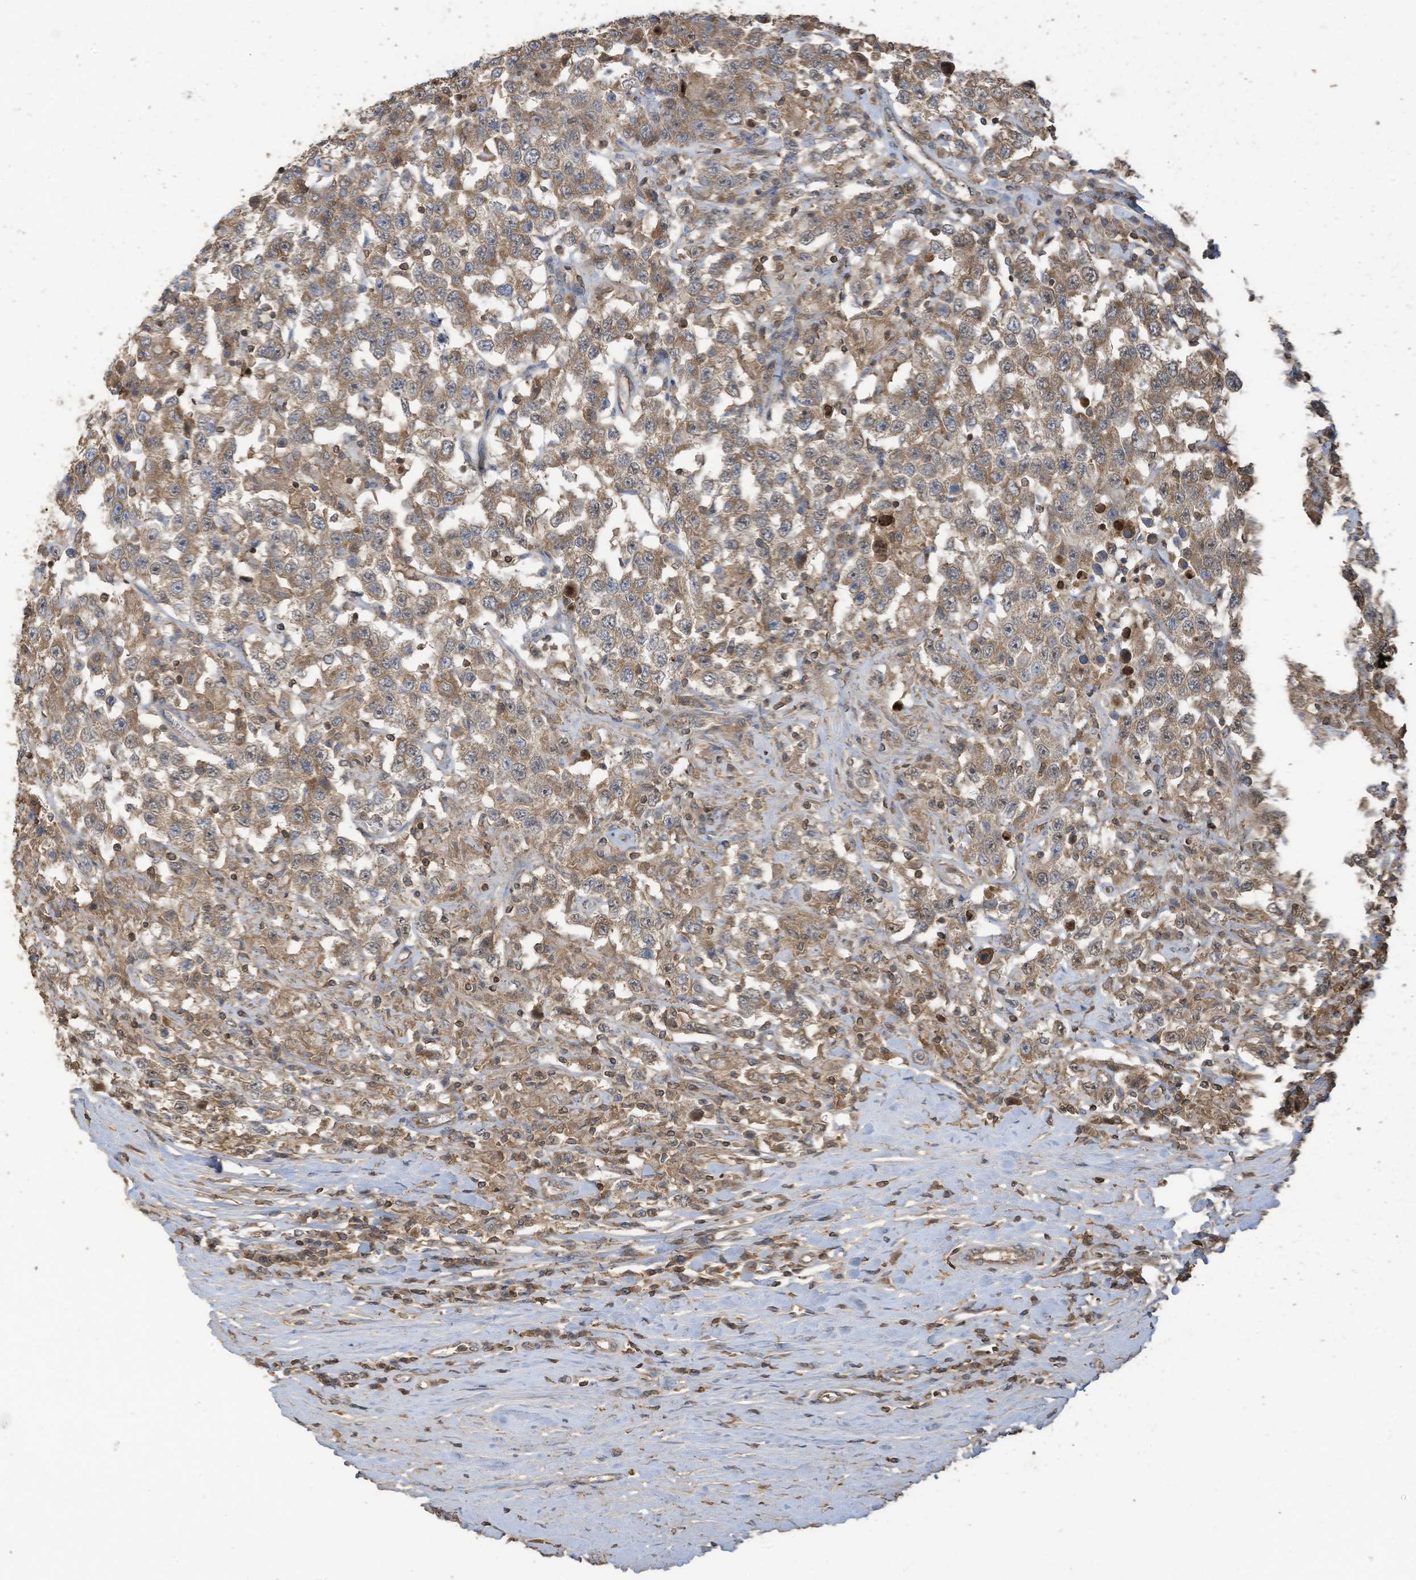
{"staining": {"intensity": "moderate", "quantity": ">75%", "location": "cytoplasmic/membranous"}, "tissue": "testis cancer", "cell_type": "Tumor cells", "image_type": "cancer", "snomed": [{"axis": "morphology", "description": "Seminoma, NOS"}, {"axis": "topography", "description": "Testis"}], "caption": "Immunohistochemical staining of human testis cancer shows medium levels of moderate cytoplasmic/membranous protein staining in approximately >75% of tumor cells.", "gene": "COX10", "patient": {"sex": "male", "age": 41}}